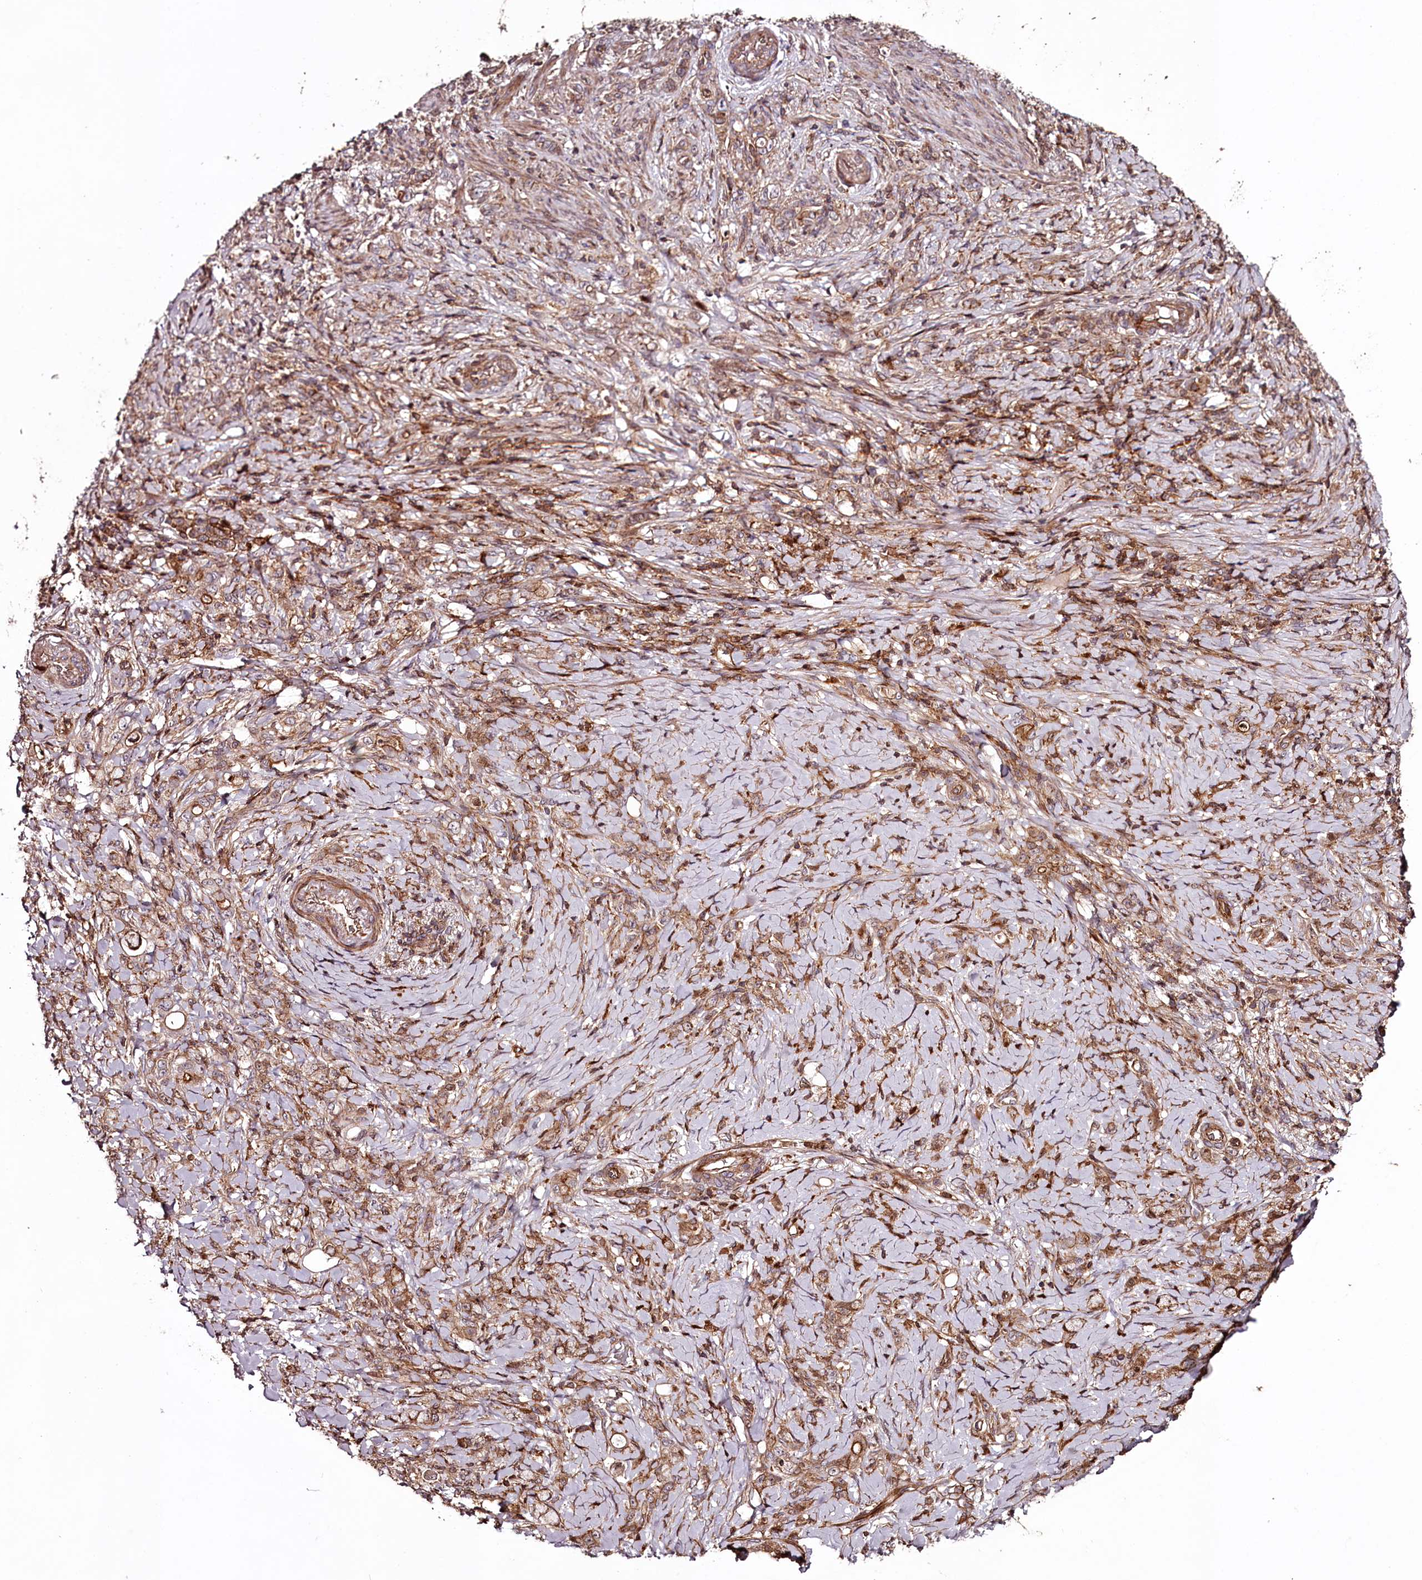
{"staining": {"intensity": "moderate", "quantity": ">75%", "location": "cytoplasmic/membranous"}, "tissue": "stomach cancer", "cell_type": "Tumor cells", "image_type": "cancer", "snomed": [{"axis": "morphology", "description": "Adenocarcinoma, NOS"}, {"axis": "topography", "description": "Stomach"}], "caption": "Immunohistochemistry (IHC) (DAB) staining of human stomach cancer exhibits moderate cytoplasmic/membranous protein expression in about >75% of tumor cells.", "gene": "KIF14", "patient": {"sex": "female", "age": 79}}